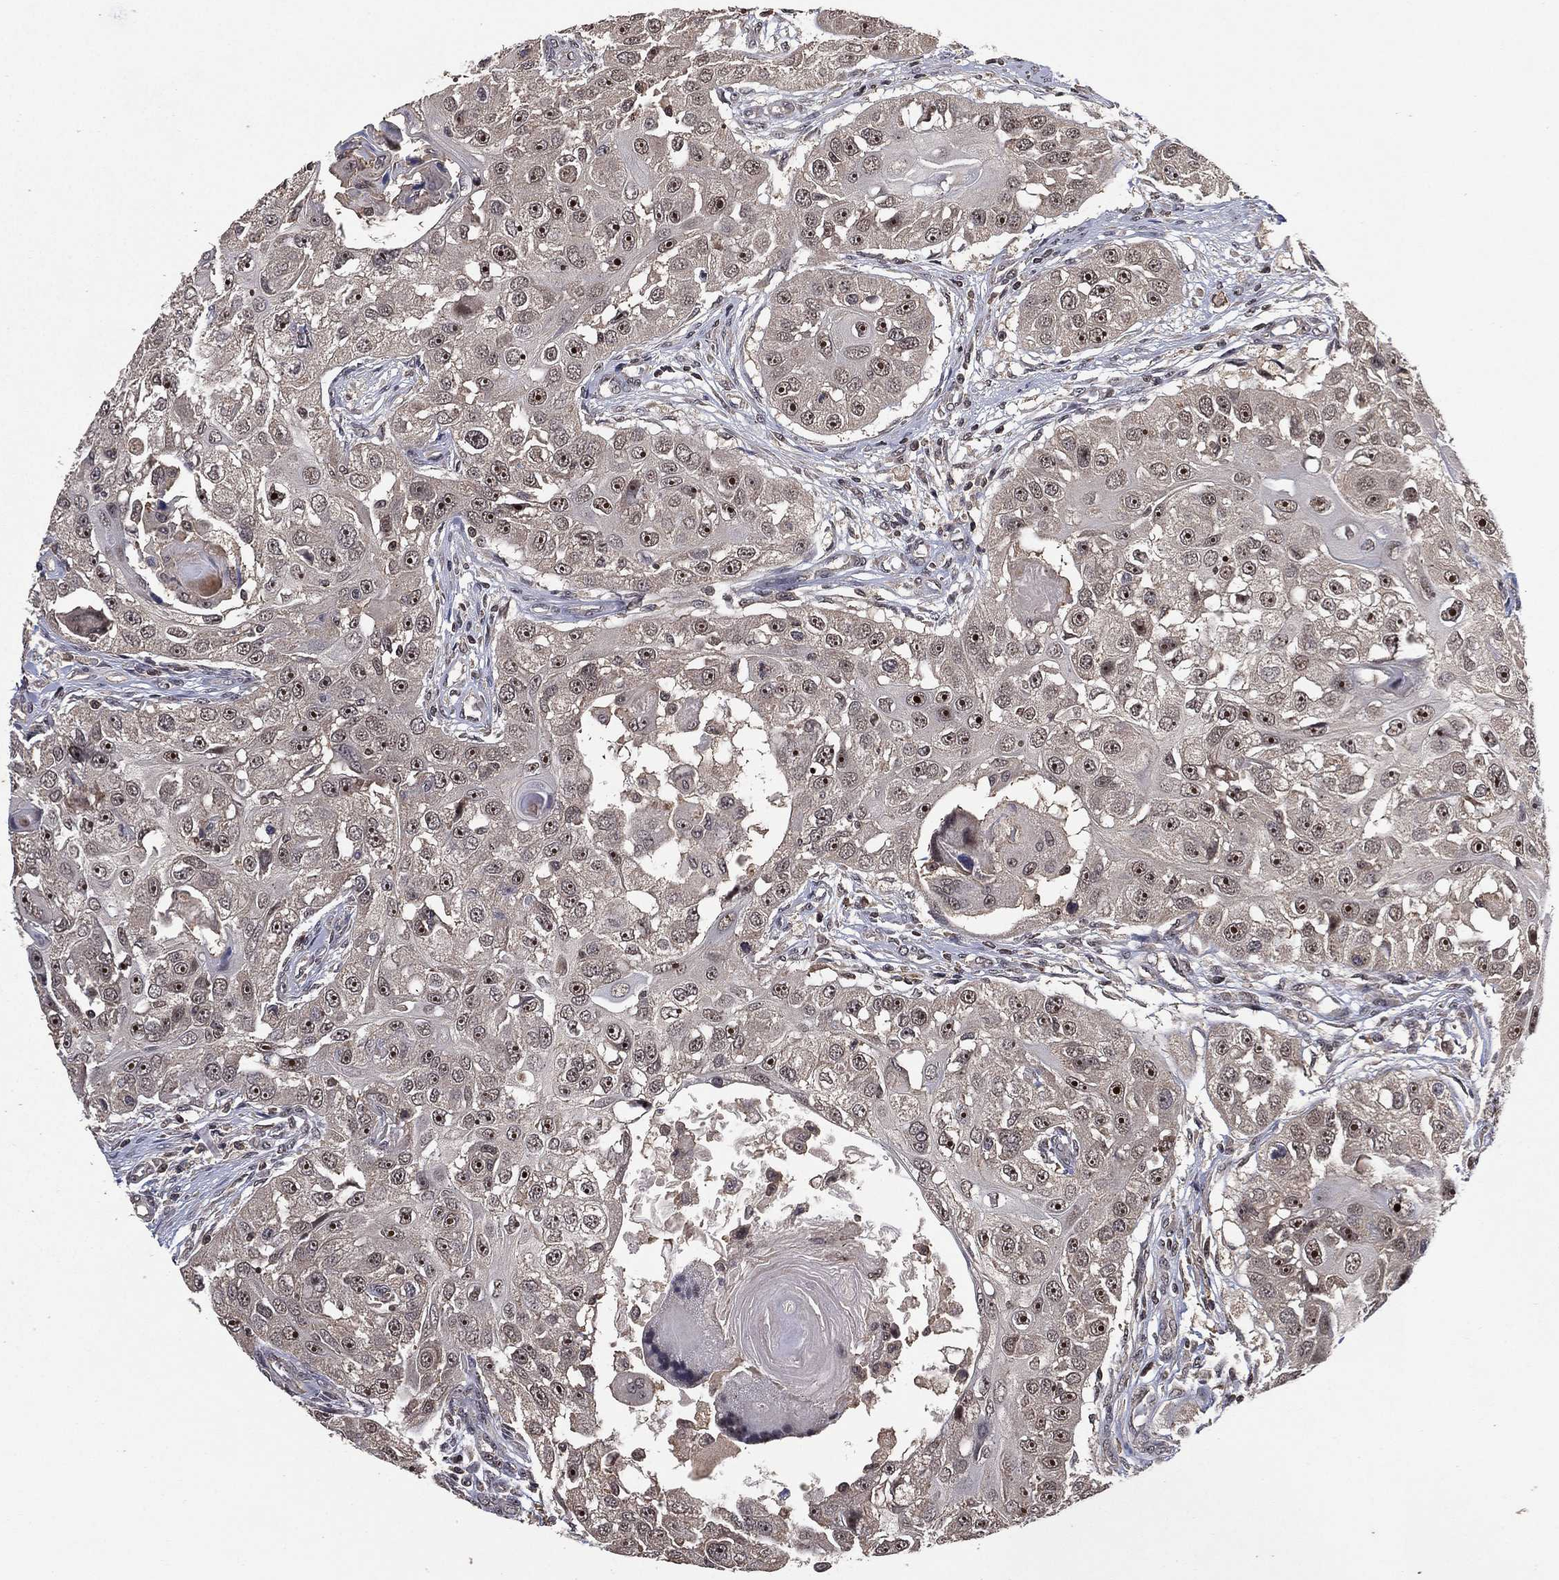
{"staining": {"intensity": "weak", "quantity": "<25%", "location": "cytoplasmic/membranous"}, "tissue": "head and neck cancer", "cell_type": "Tumor cells", "image_type": "cancer", "snomed": [{"axis": "morphology", "description": "Squamous cell carcinoma, NOS"}, {"axis": "topography", "description": "Head-Neck"}], "caption": "This is an immunohistochemistry (IHC) histopathology image of head and neck squamous cell carcinoma. There is no expression in tumor cells.", "gene": "NELFCD", "patient": {"sex": "male", "age": 51}}